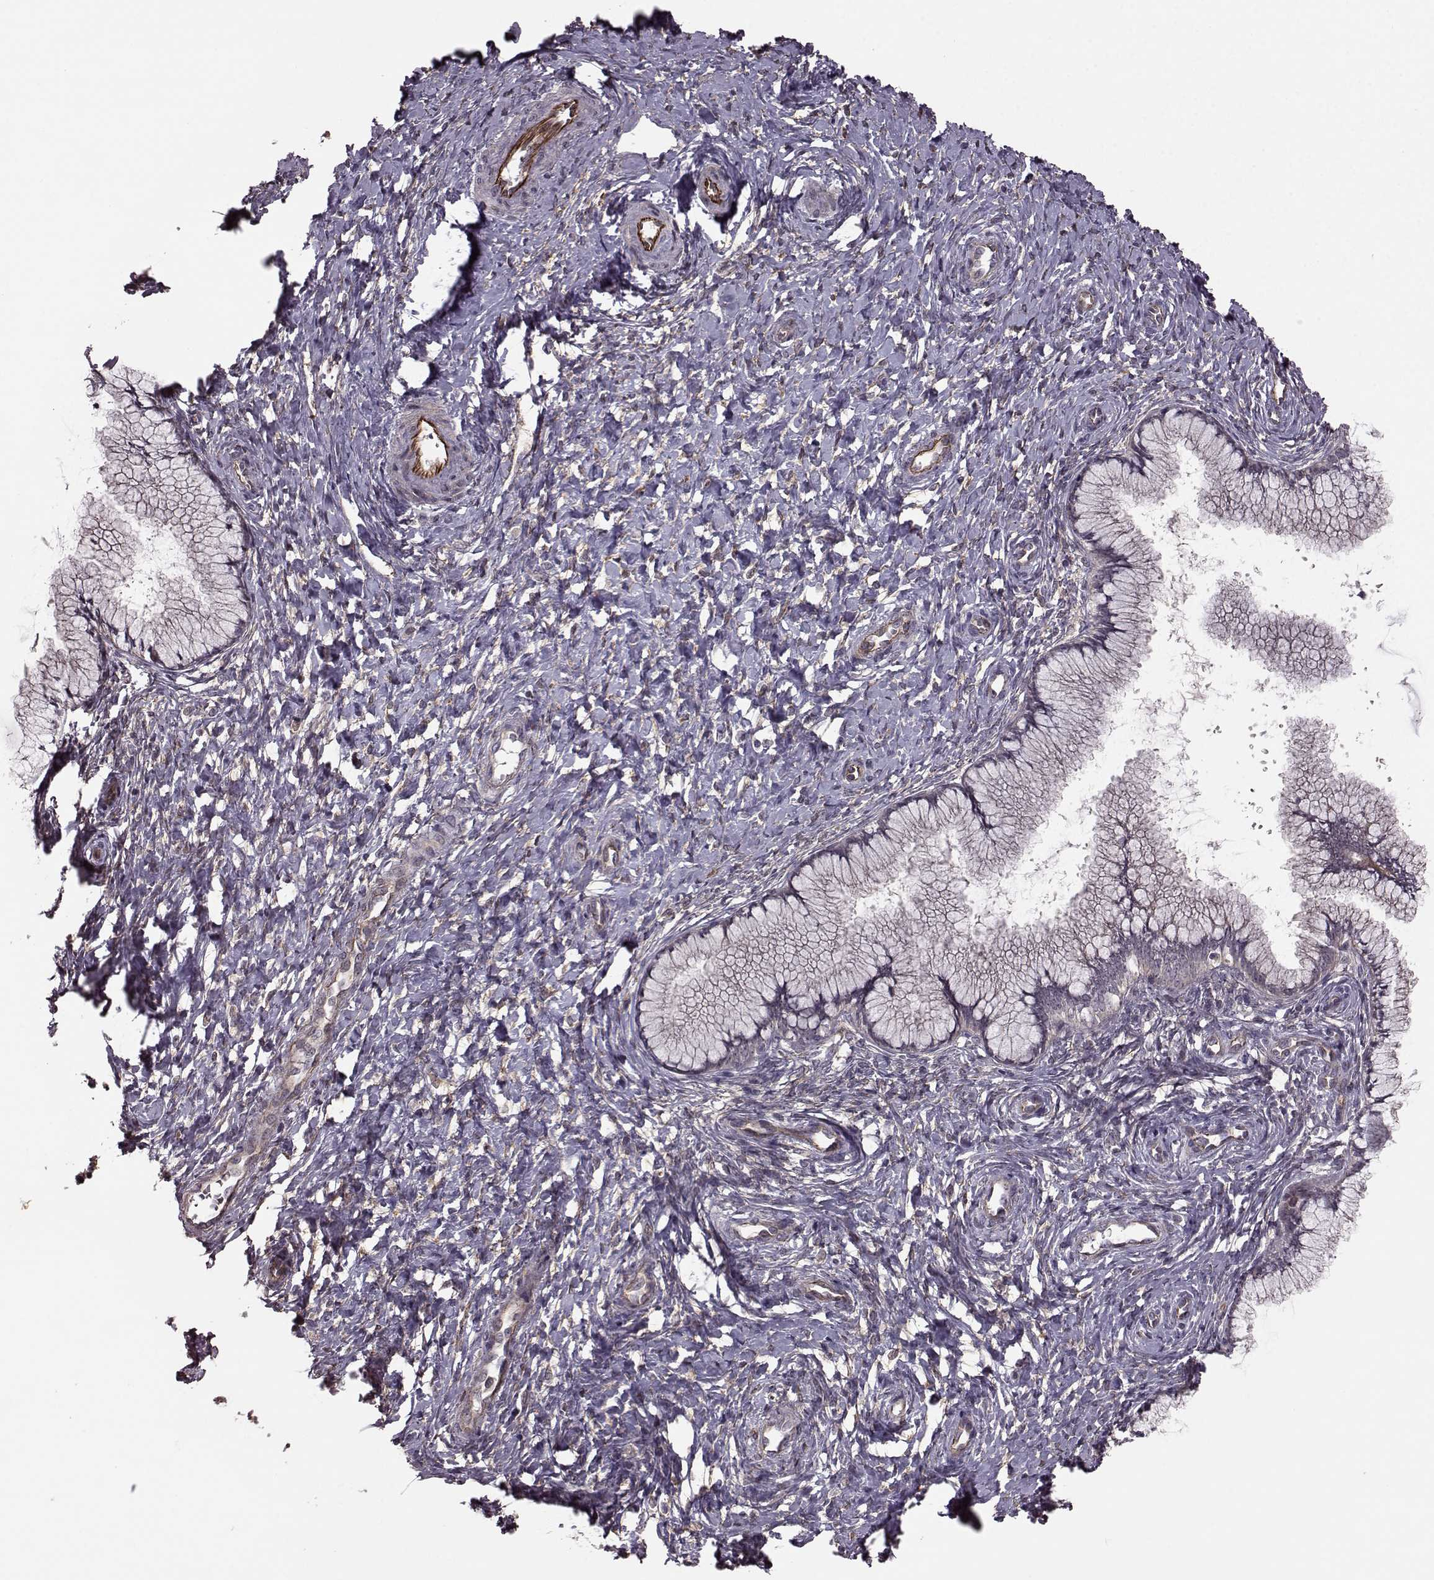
{"staining": {"intensity": "negative", "quantity": "none", "location": "none"}, "tissue": "cervix", "cell_type": "Glandular cells", "image_type": "normal", "snomed": [{"axis": "morphology", "description": "Normal tissue, NOS"}, {"axis": "topography", "description": "Cervix"}], "caption": "Glandular cells show no significant protein expression in unremarkable cervix. The staining was performed using DAB to visualize the protein expression in brown, while the nuclei were stained in blue with hematoxylin (Magnification: 20x).", "gene": "SYNPO", "patient": {"sex": "female", "age": 37}}